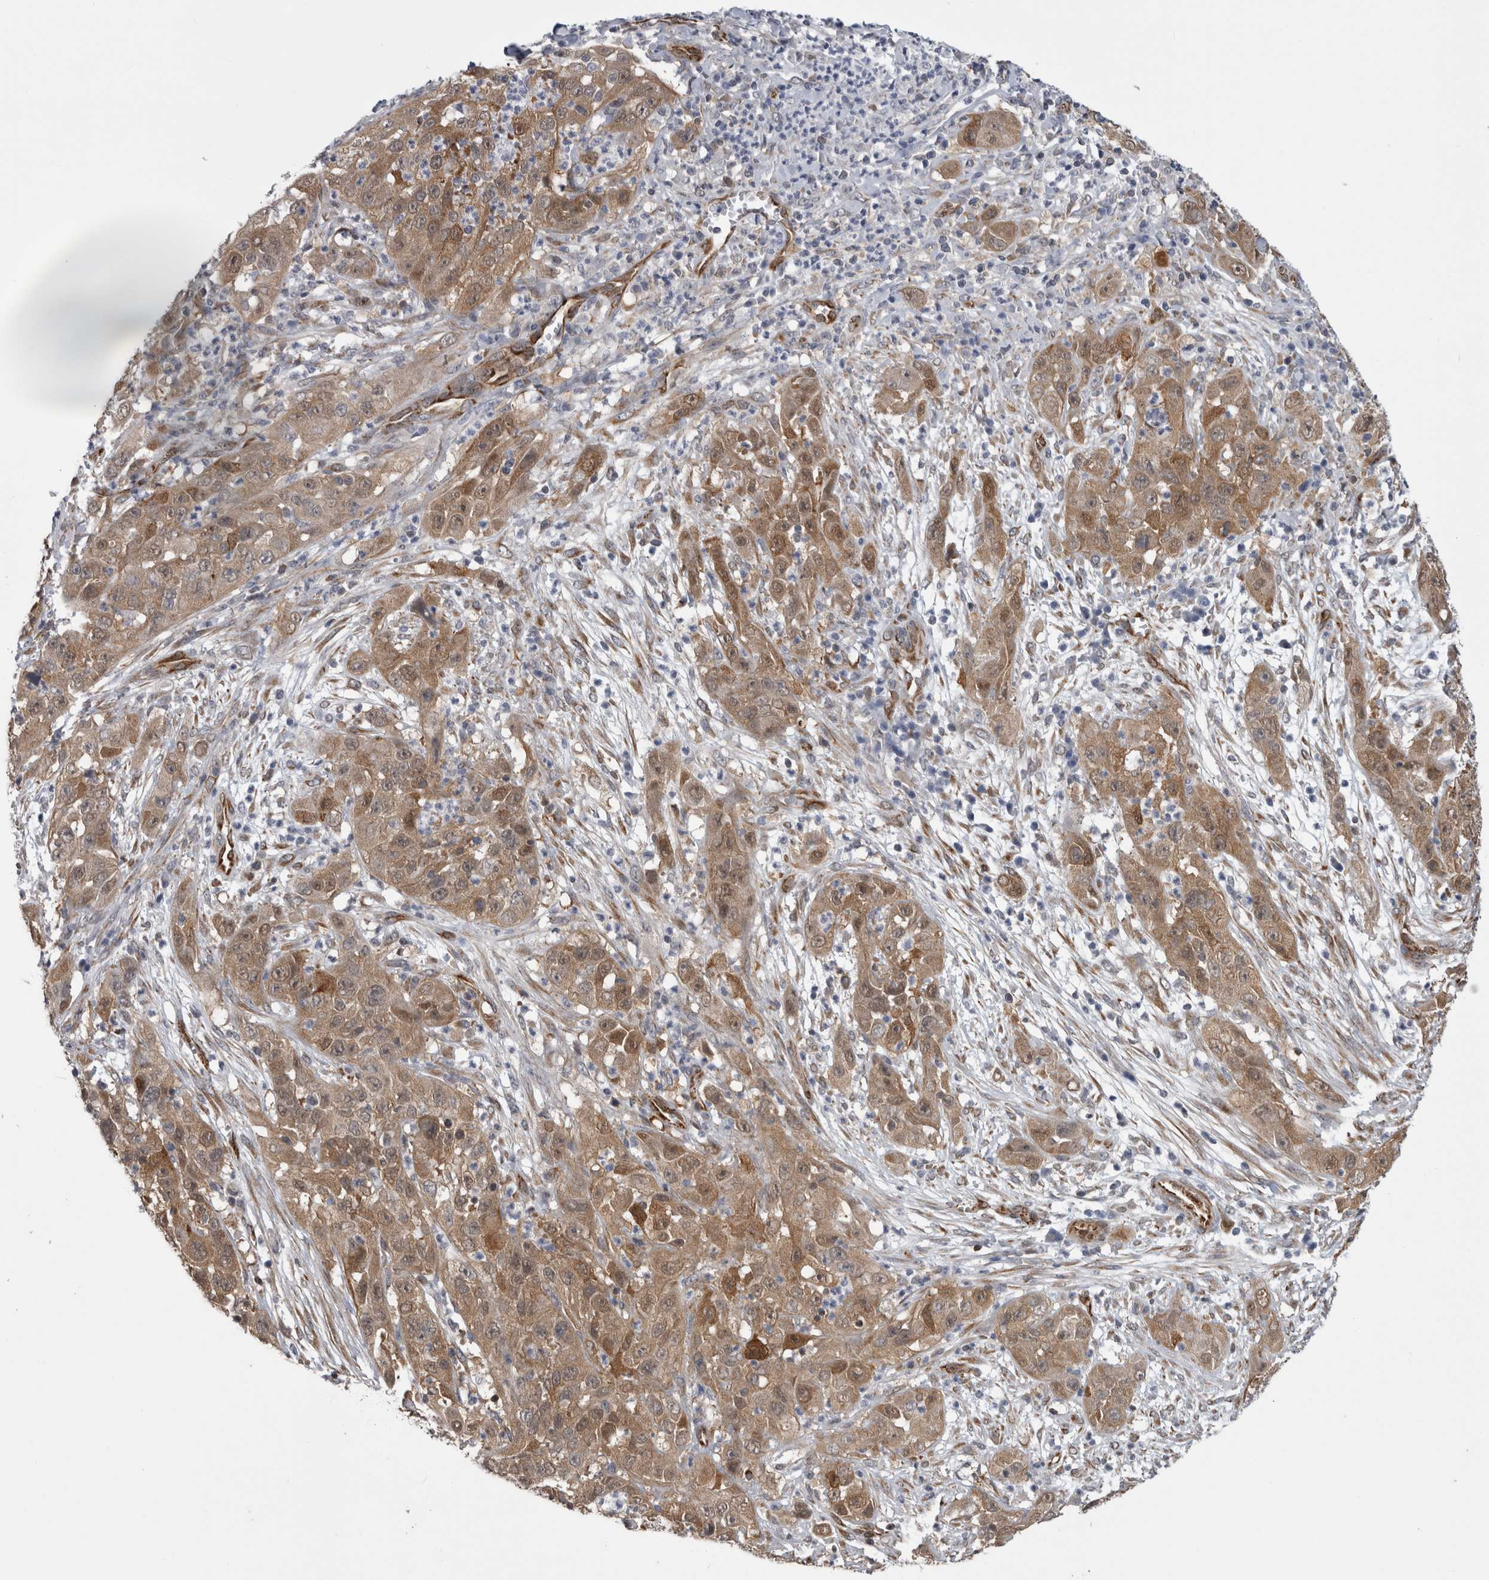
{"staining": {"intensity": "moderate", "quantity": ">75%", "location": "cytoplasmic/membranous"}, "tissue": "cervical cancer", "cell_type": "Tumor cells", "image_type": "cancer", "snomed": [{"axis": "morphology", "description": "Squamous cell carcinoma, NOS"}, {"axis": "topography", "description": "Cervix"}], "caption": "An IHC histopathology image of tumor tissue is shown. Protein staining in brown labels moderate cytoplasmic/membranous positivity in cervical cancer within tumor cells.", "gene": "ACOT7", "patient": {"sex": "female", "age": 32}}